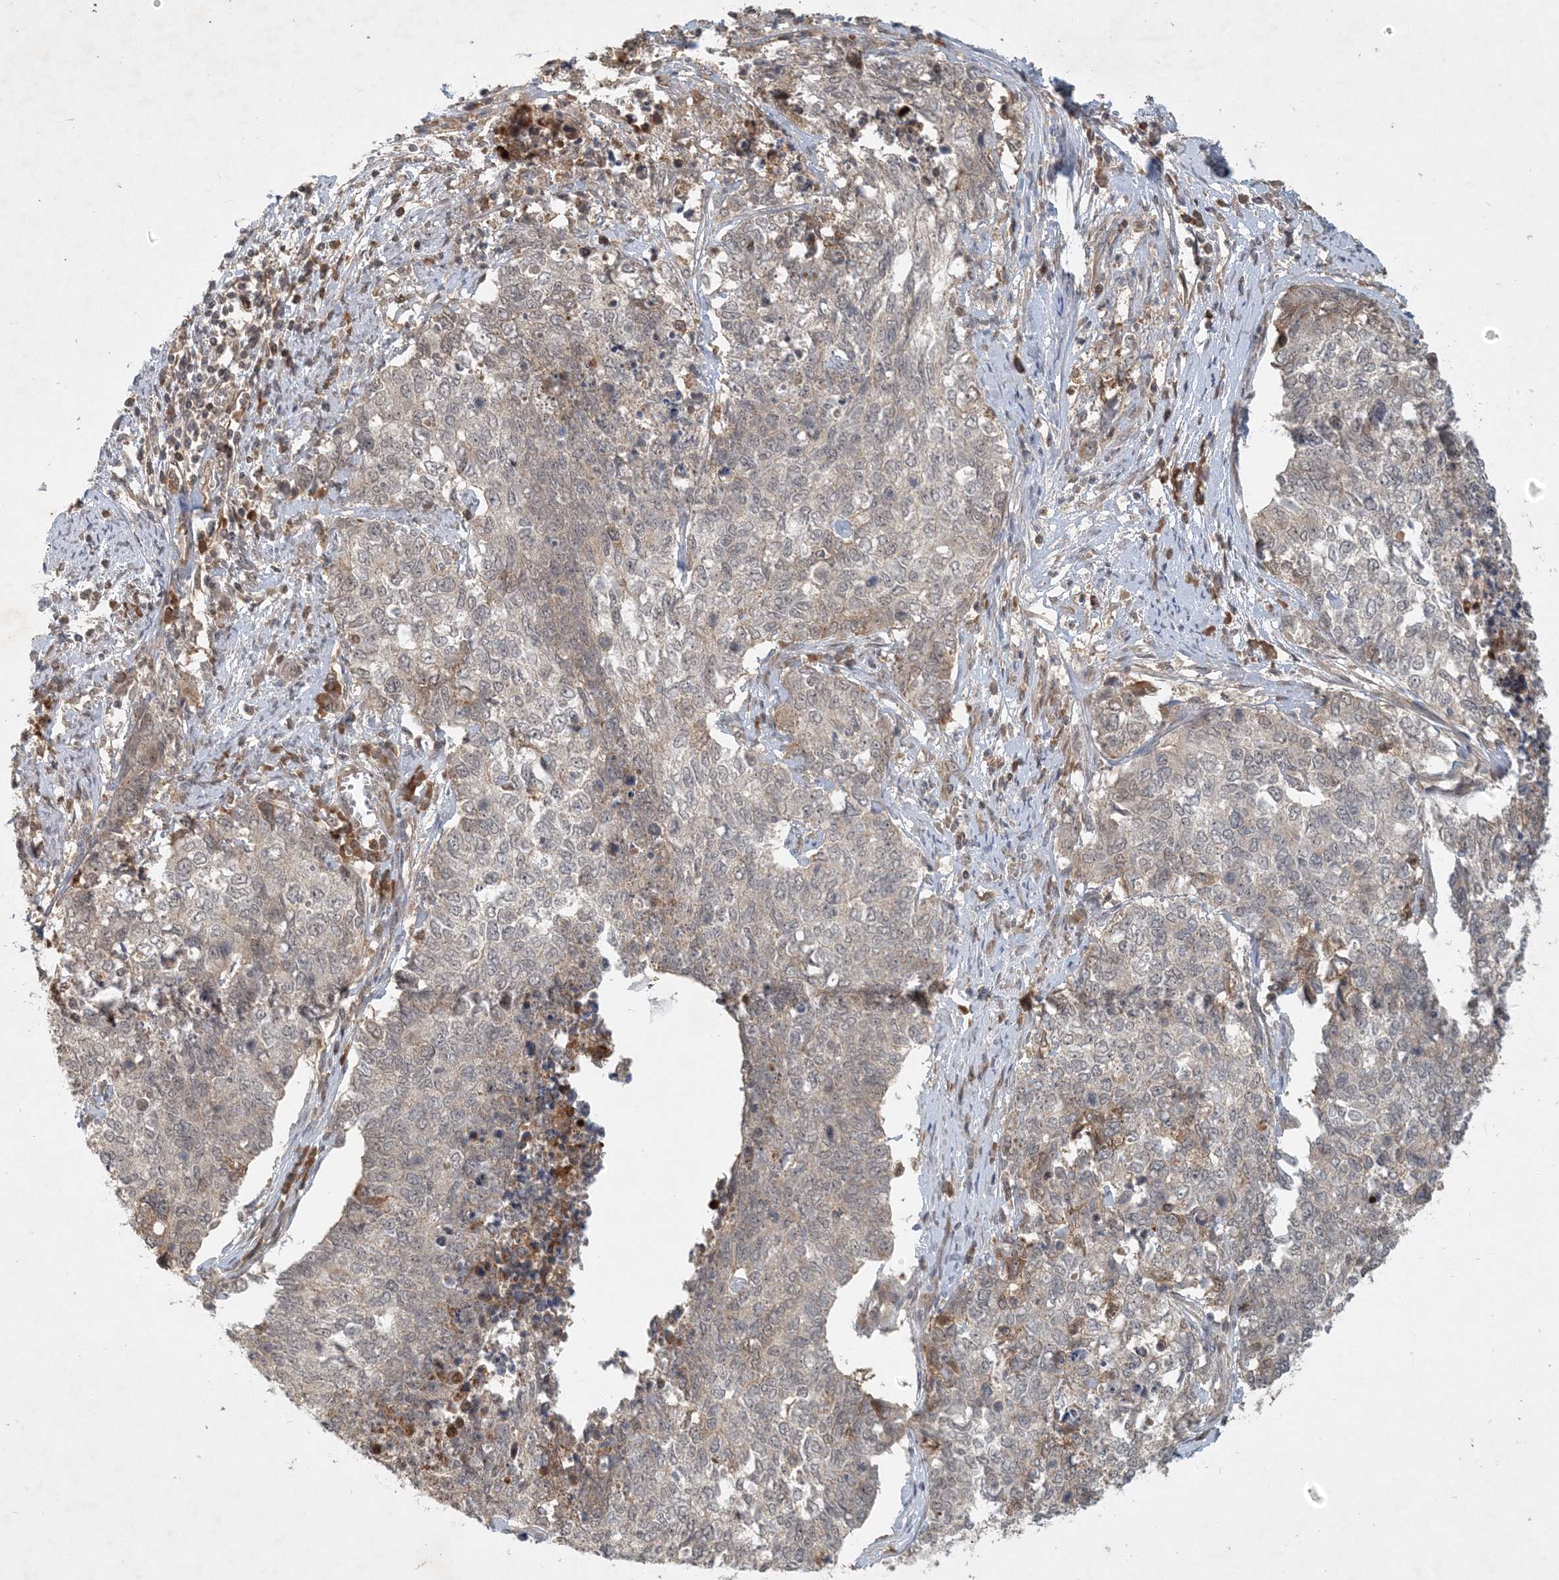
{"staining": {"intensity": "moderate", "quantity": "<25%", "location": "cytoplasmic/membranous"}, "tissue": "cervical cancer", "cell_type": "Tumor cells", "image_type": "cancer", "snomed": [{"axis": "morphology", "description": "Squamous cell carcinoma, NOS"}, {"axis": "topography", "description": "Cervix"}], "caption": "This is a histology image of IHC staining of cervical cancer, which shows moderate staining in the cytoplasmic/membranous of tumor cells.", "gene": "ZCCHC4", "patient": {"sex": "female", "age": 63}}